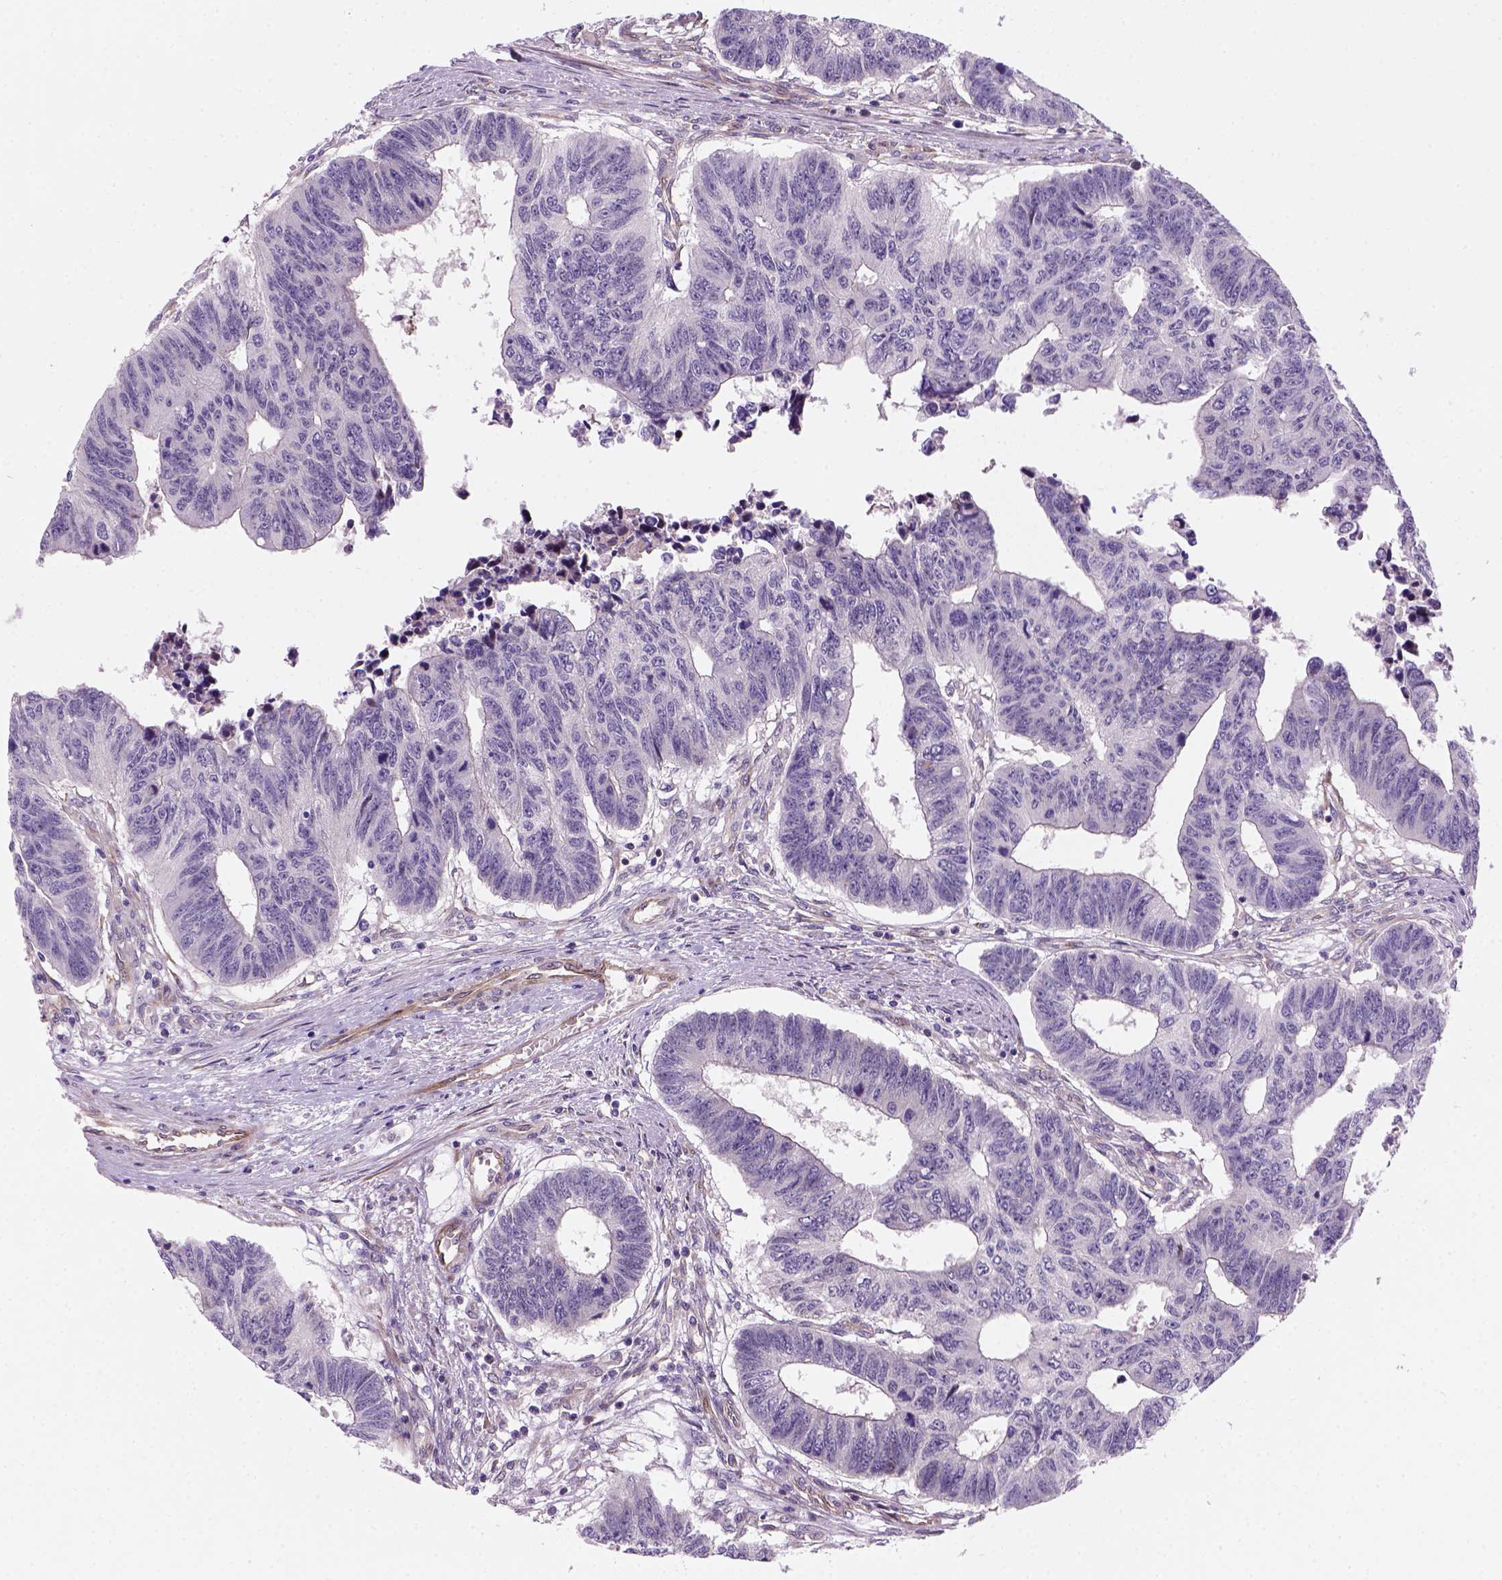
{"staining": {"intensity": "negative", "quantity": "none", "location": "none"}, "tissue": "colorectal cancer", "cell_type": "Tumor cells", "image_type": "cancer", "snomed": [{"axis": "morphology", "description": "Adenocarcinoma, NOS"}, {"axis": "topography", "description": "Rectum"}], "caption": "A histopathology image of human colorectal cancer (adenocarcinoma) is negative for staining in tumor cells. Nuclei are stained in blue.", "gene": "VSTM5", "patient": {"sex": "female", "age": 85}}